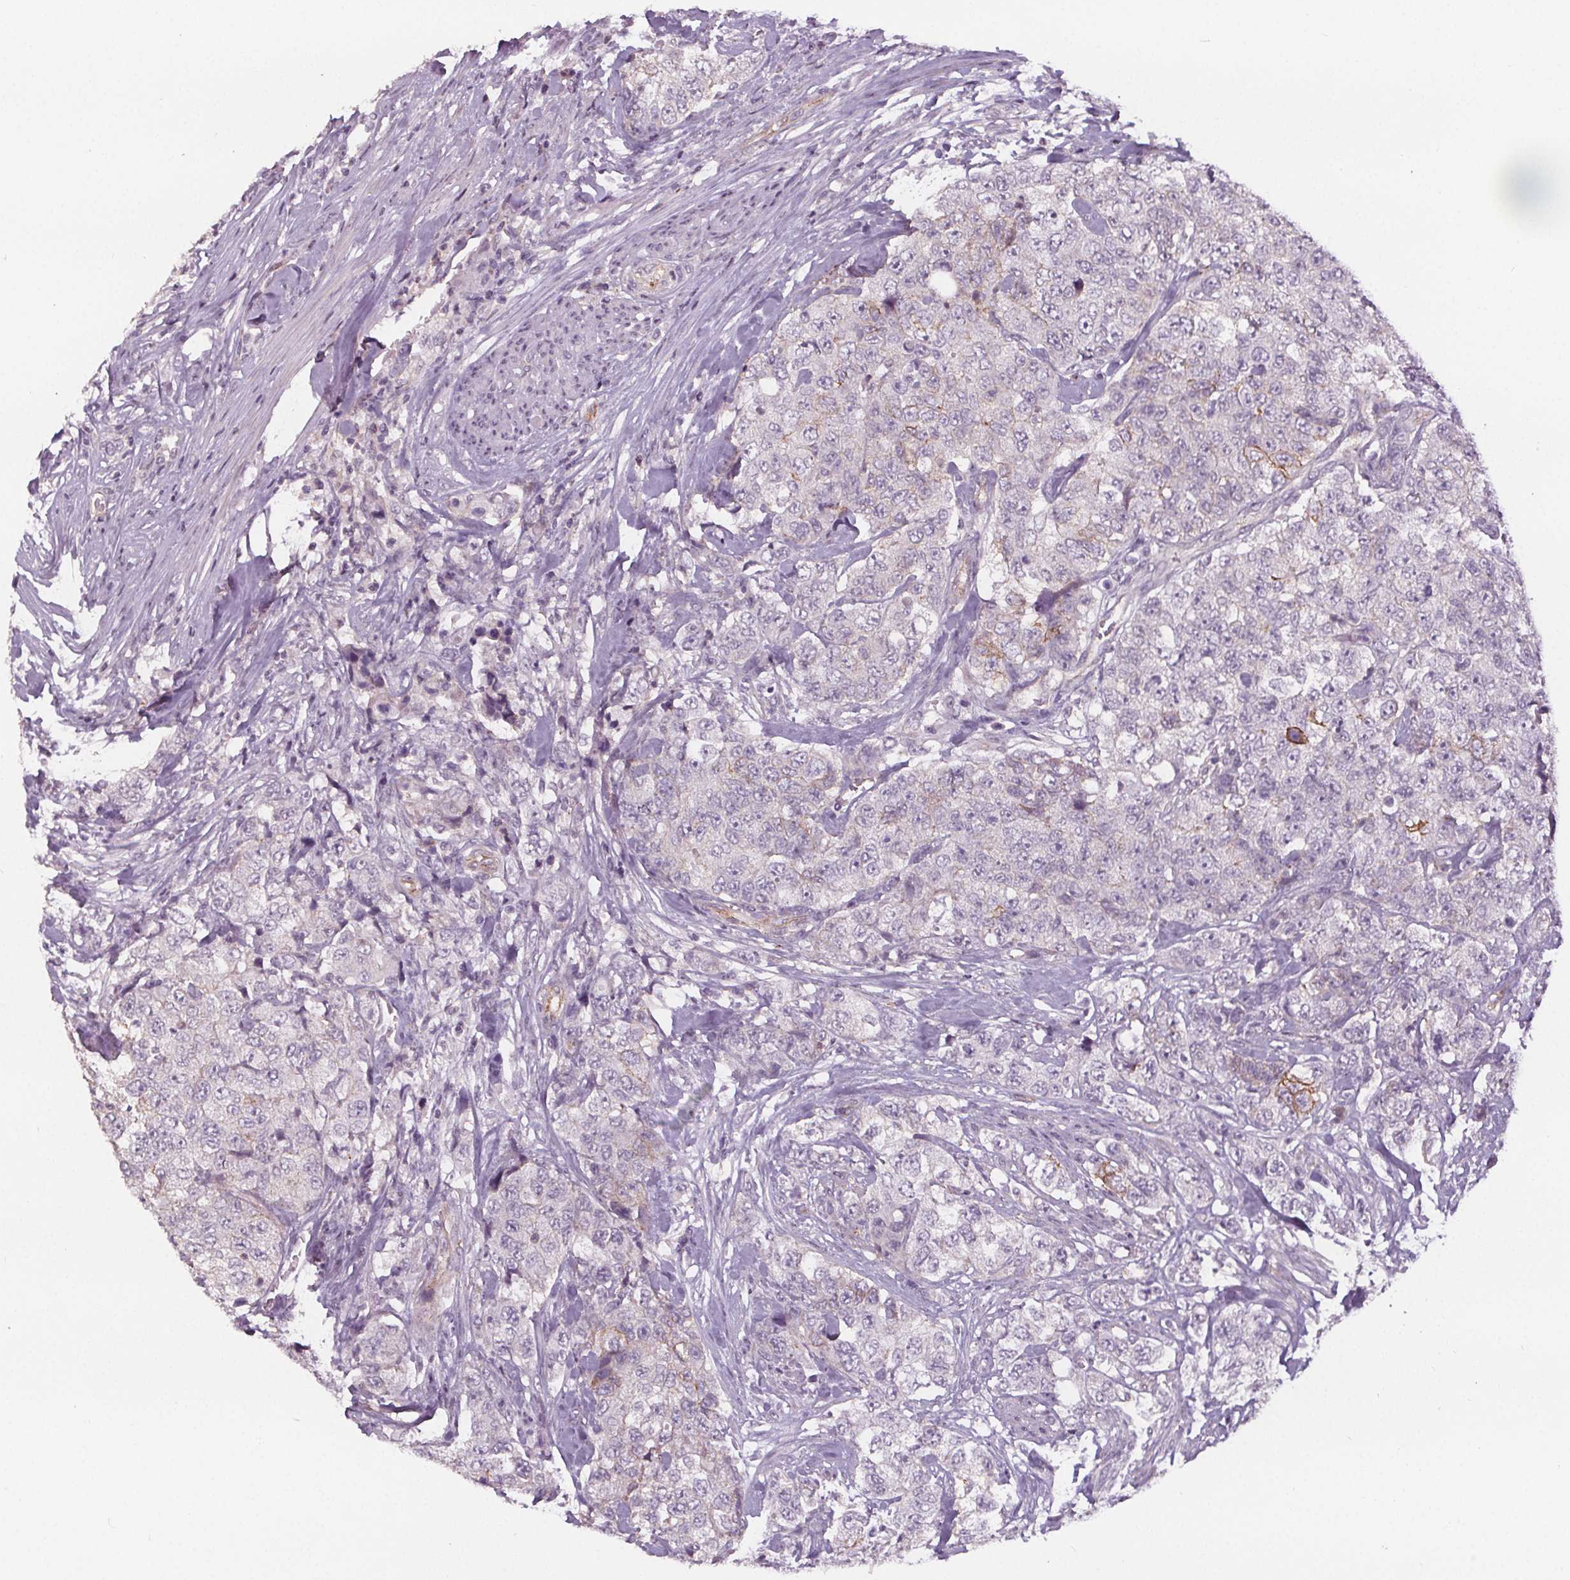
{"staining": {"intensity": "negative", "quantity": "none", "location": "none"}, "tissue": "urothelial cancer", "cell_type": "Tumor cells", "image_type": "cancer", "snomed": [{"axis": "morphology", "description": "Urothelial carcinoma, High grade"}, {"axis": "topography", "description": "Urinary bladder"}], "caption": "A histopathology image of urothelial carcinoma (high-grade) stained for a protein demonstrates no brown staining in tumor cells.", "gene": "ATP1A1", "patient": {"sex": "female", "age": 78}}